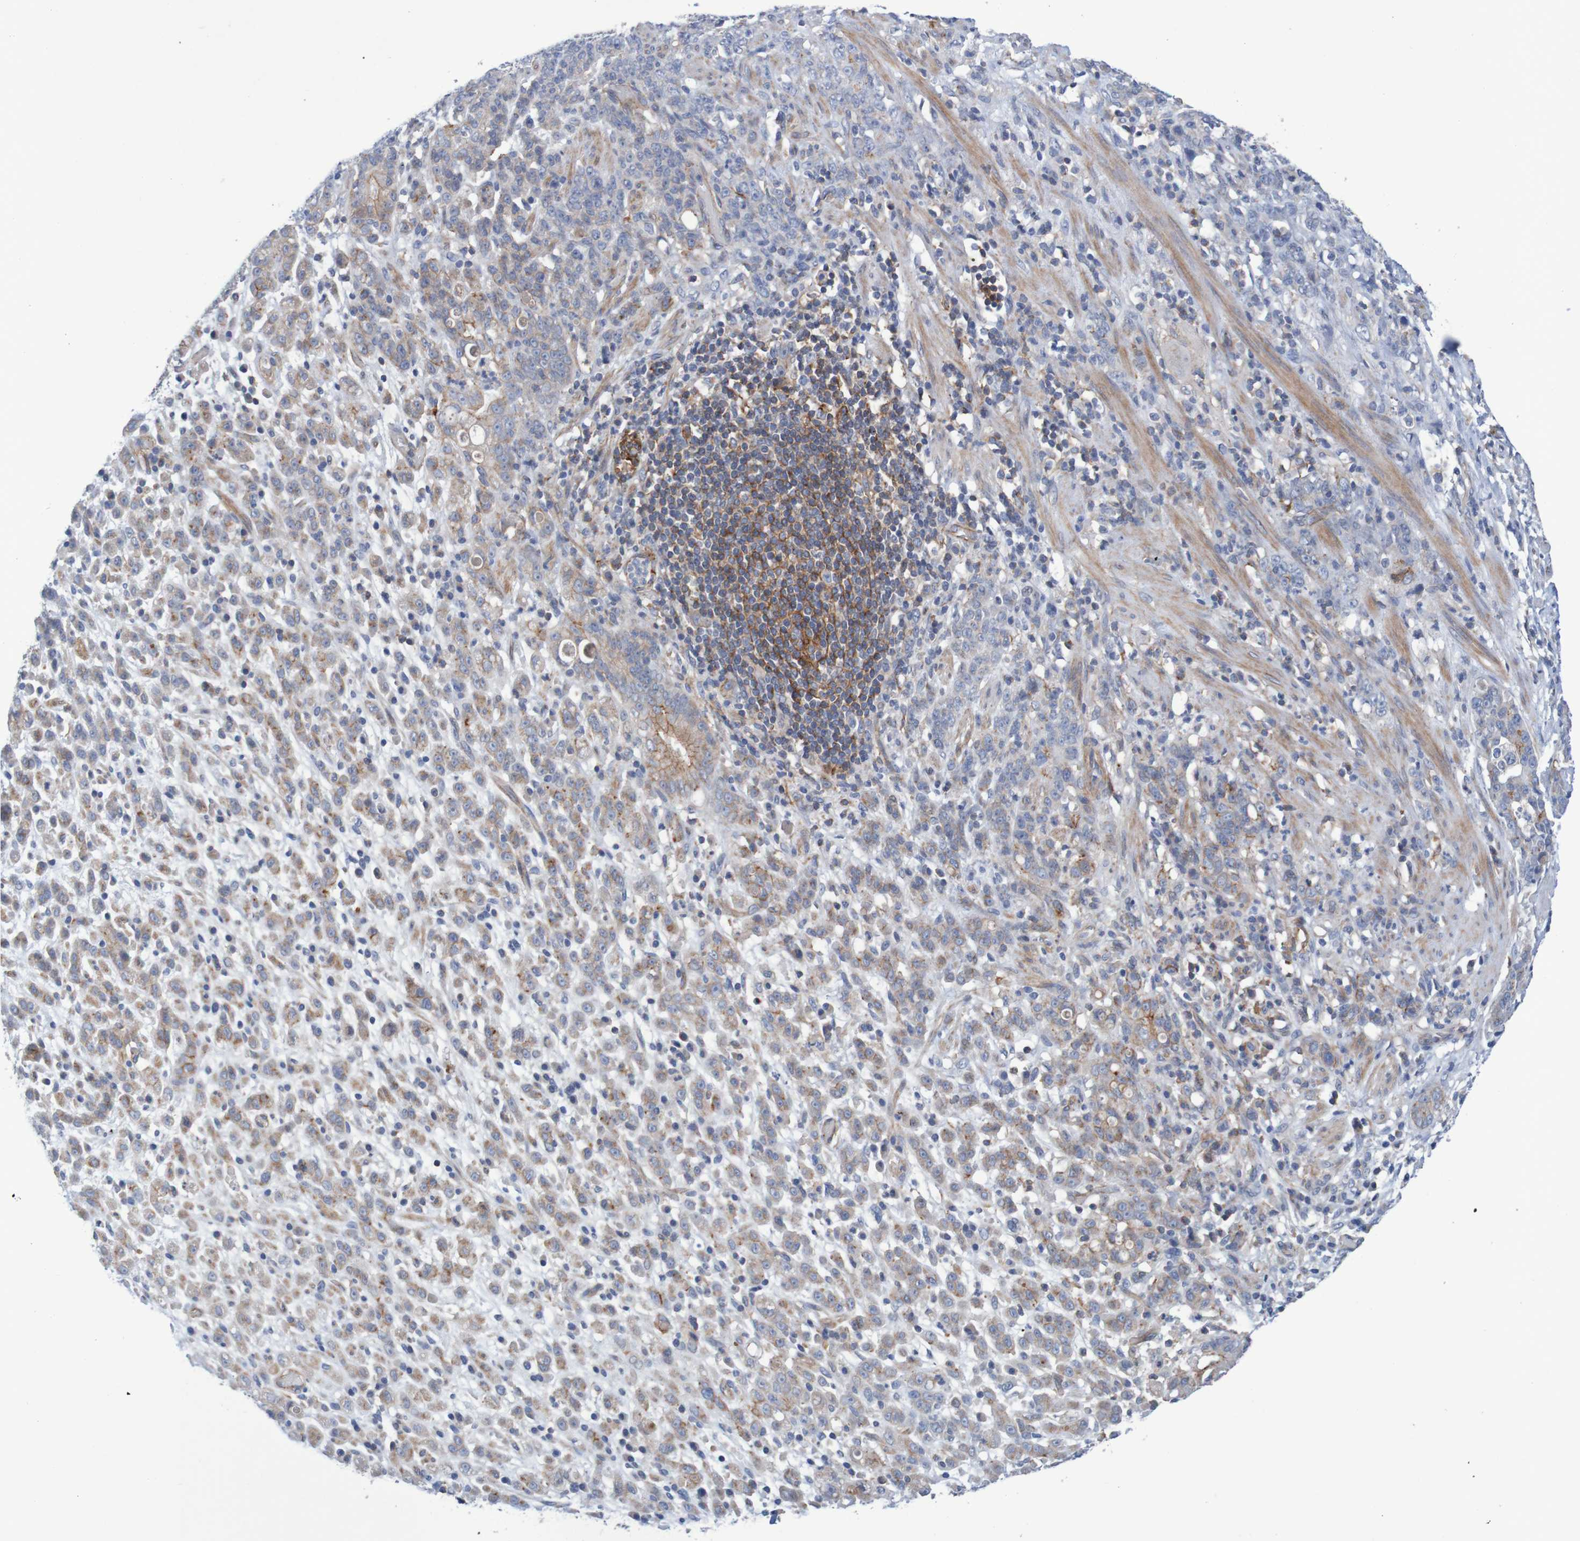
{"staining": {"intensity": "moderate", "quantity": "25%-75%", "location": "cytoplasmic/membranous"}, "tissue": "stomach cancer", "cell_type": "Tumor cells", "image_type": "cancer", "snomed": [{"axis": "morphology", "description": "Adenocarcinoma, NOS"}, {"axis": "topography", "description": "Stomach, lower"}], "caption": "Immunohistochemistry (IHC) micrograph of neoplastic tissue: human stomach adenocarcinoma stained using immunohistochemistry (IHC) exhibits medium levels of moderate protein expression localized specifically in the cytoplasmic/membranous of tumor cells, appearing as a cytoplasmic/membranous brown color.", "gene": "NECTIN2", "patient": {"sex": "male", "age": 88}}